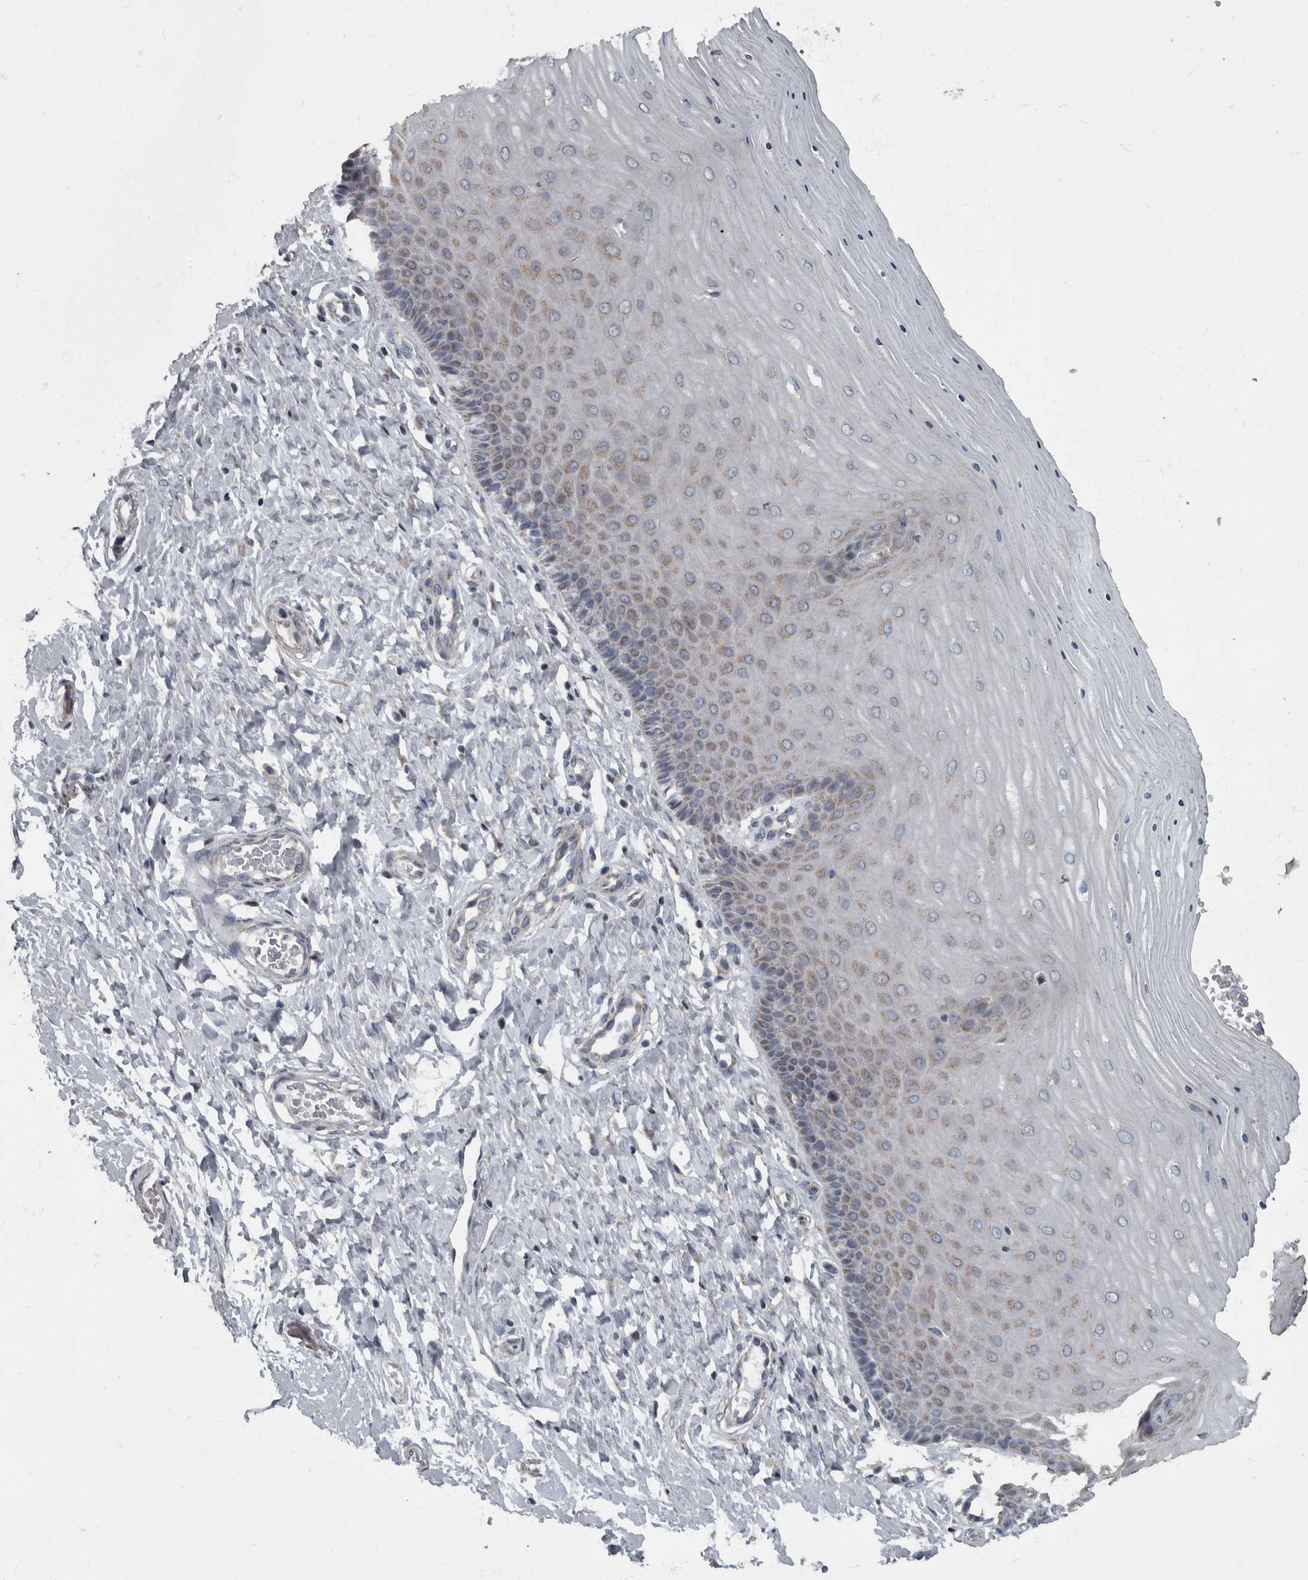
{"staining": {"intensity": "moderate", "quantity": "25%-75%", "location": "cytoplasmic/membranous"}, "tissue": "cervix", "cell_type": "Glandular cells", "image_type": "normal", "snomed": [{"axis": "morphology", "description": "Normal tissue, NOS"}, {"axis": "topography", "description": "Cervix"}], "caption": "Cervix stained with a brown dye exhibits moderate cytoplasmic/membranous positive positivity in approximately 25%-75% of glandular cells.", "gene": "RABGGTB", "patient": {"sex": "female", "age": 55}}